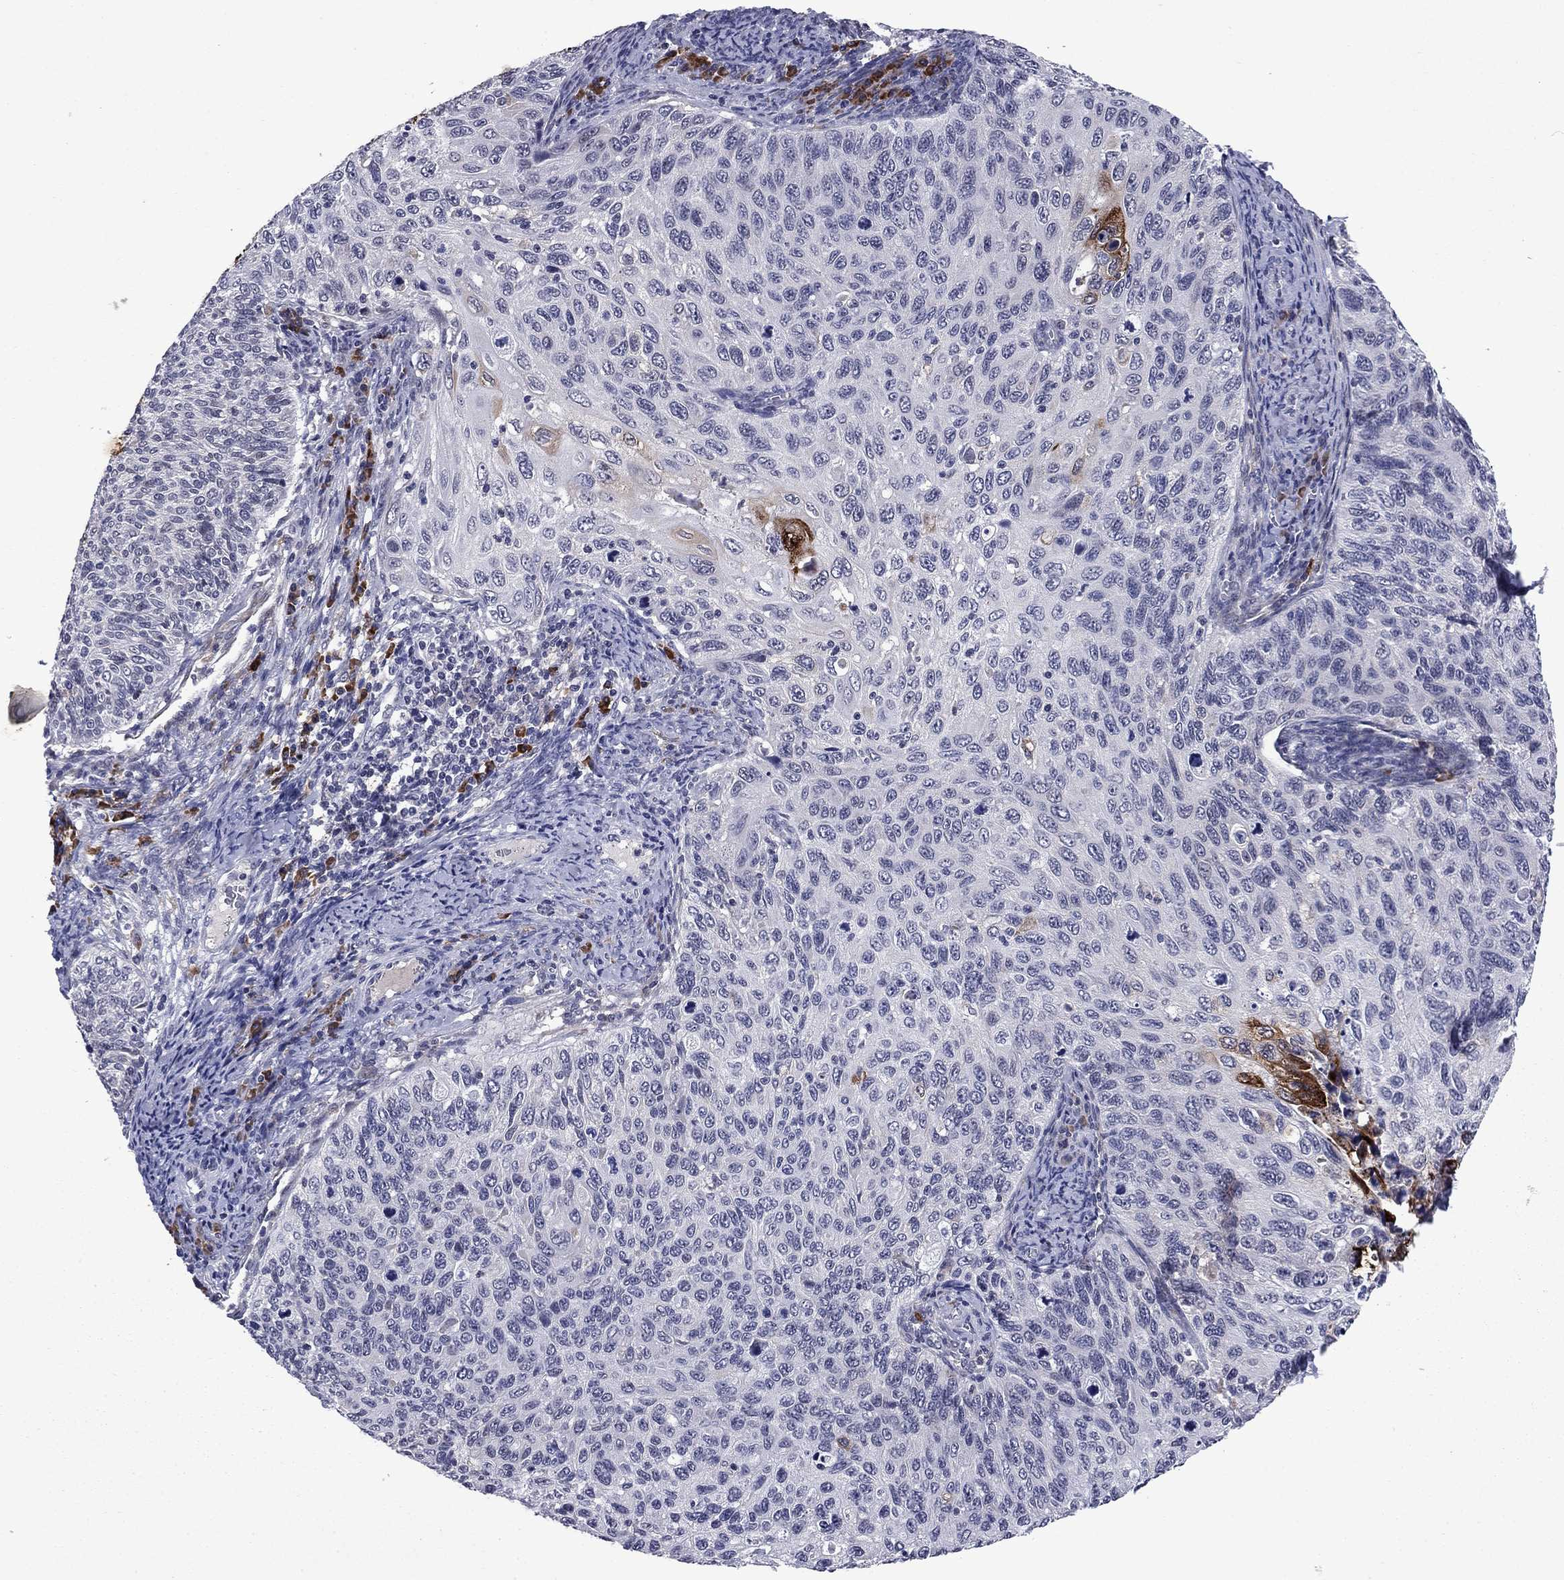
{"staining": {"intensity": "negative", "quantity": "none", "location": "none"}, "tissue": "cervical cancer", "cell_type": "Tumor cells", "image_type": "cancer", "snomed": [{"axis": "morphology", "description": "Squamous cell carcinoma, NOS"}, {"axis": "topography", "description": "Cervix"}], "caption": "DAB (3,3'-diaminobenzidine) immunohistochemical staining of squamous cell carcinoma (cervical) exhibits no significant staining in tumor cells.", "gene": "ECM1", "patient": {"sex": "female", "age": 70}}